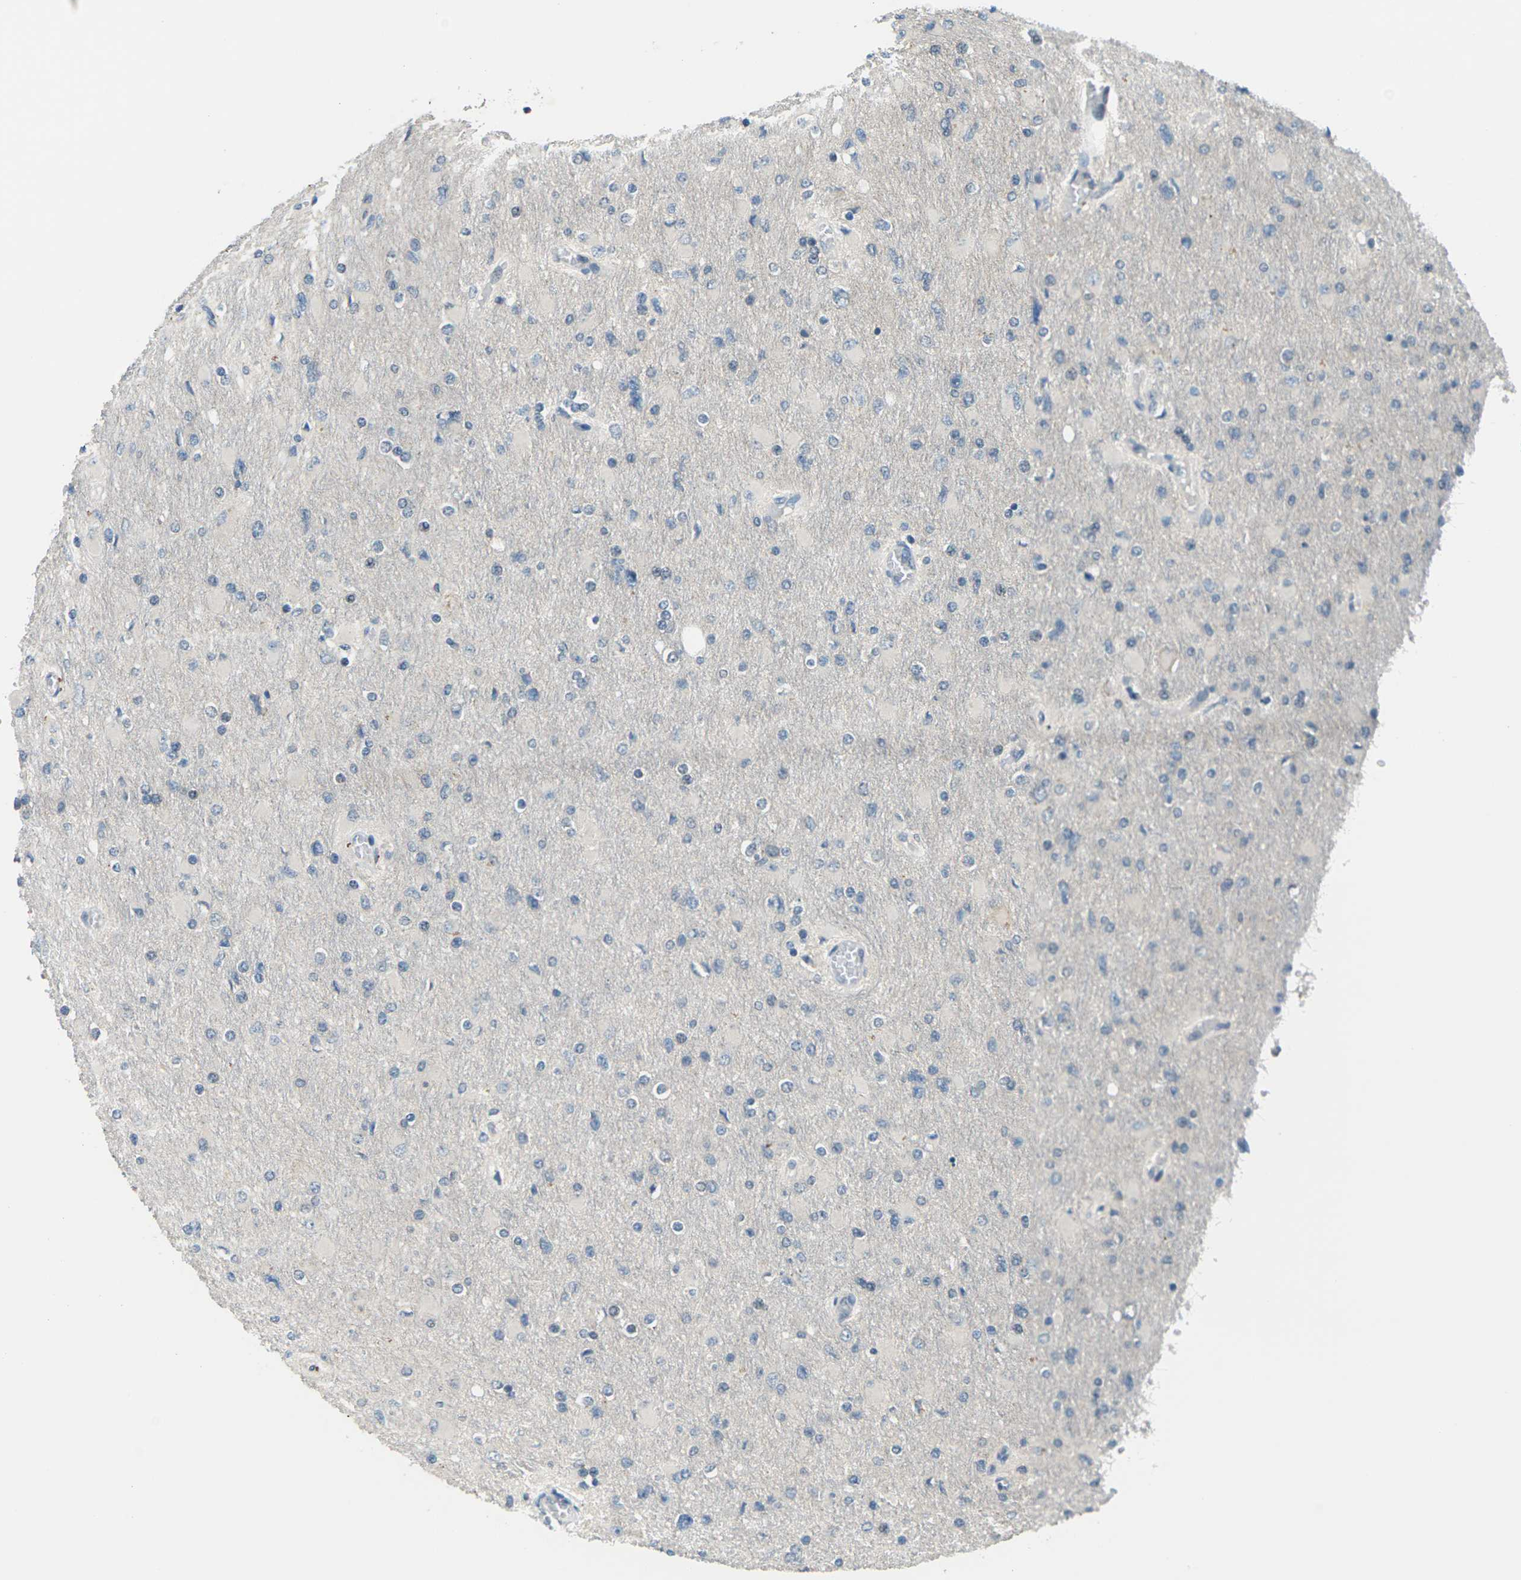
{"staining": {"intensity": "negative", "quantity": "none", "location": "none"}, "tissue": "glioma", "cell_type": "Tumor cells", "image_type": "cancer", "snomed": [{"axis": "morphology", "description": "Glioma, malignant, High grade"}, {"axis": "topography", "description": "Cerebral cortex"}], "caption": "DAB immunohistochemical staining of high-grade glioma (malignant) shows no significant positivity in tumor cells.", "gene": "SLC13A3", "patient": {"sex": "female", "age": 36}}